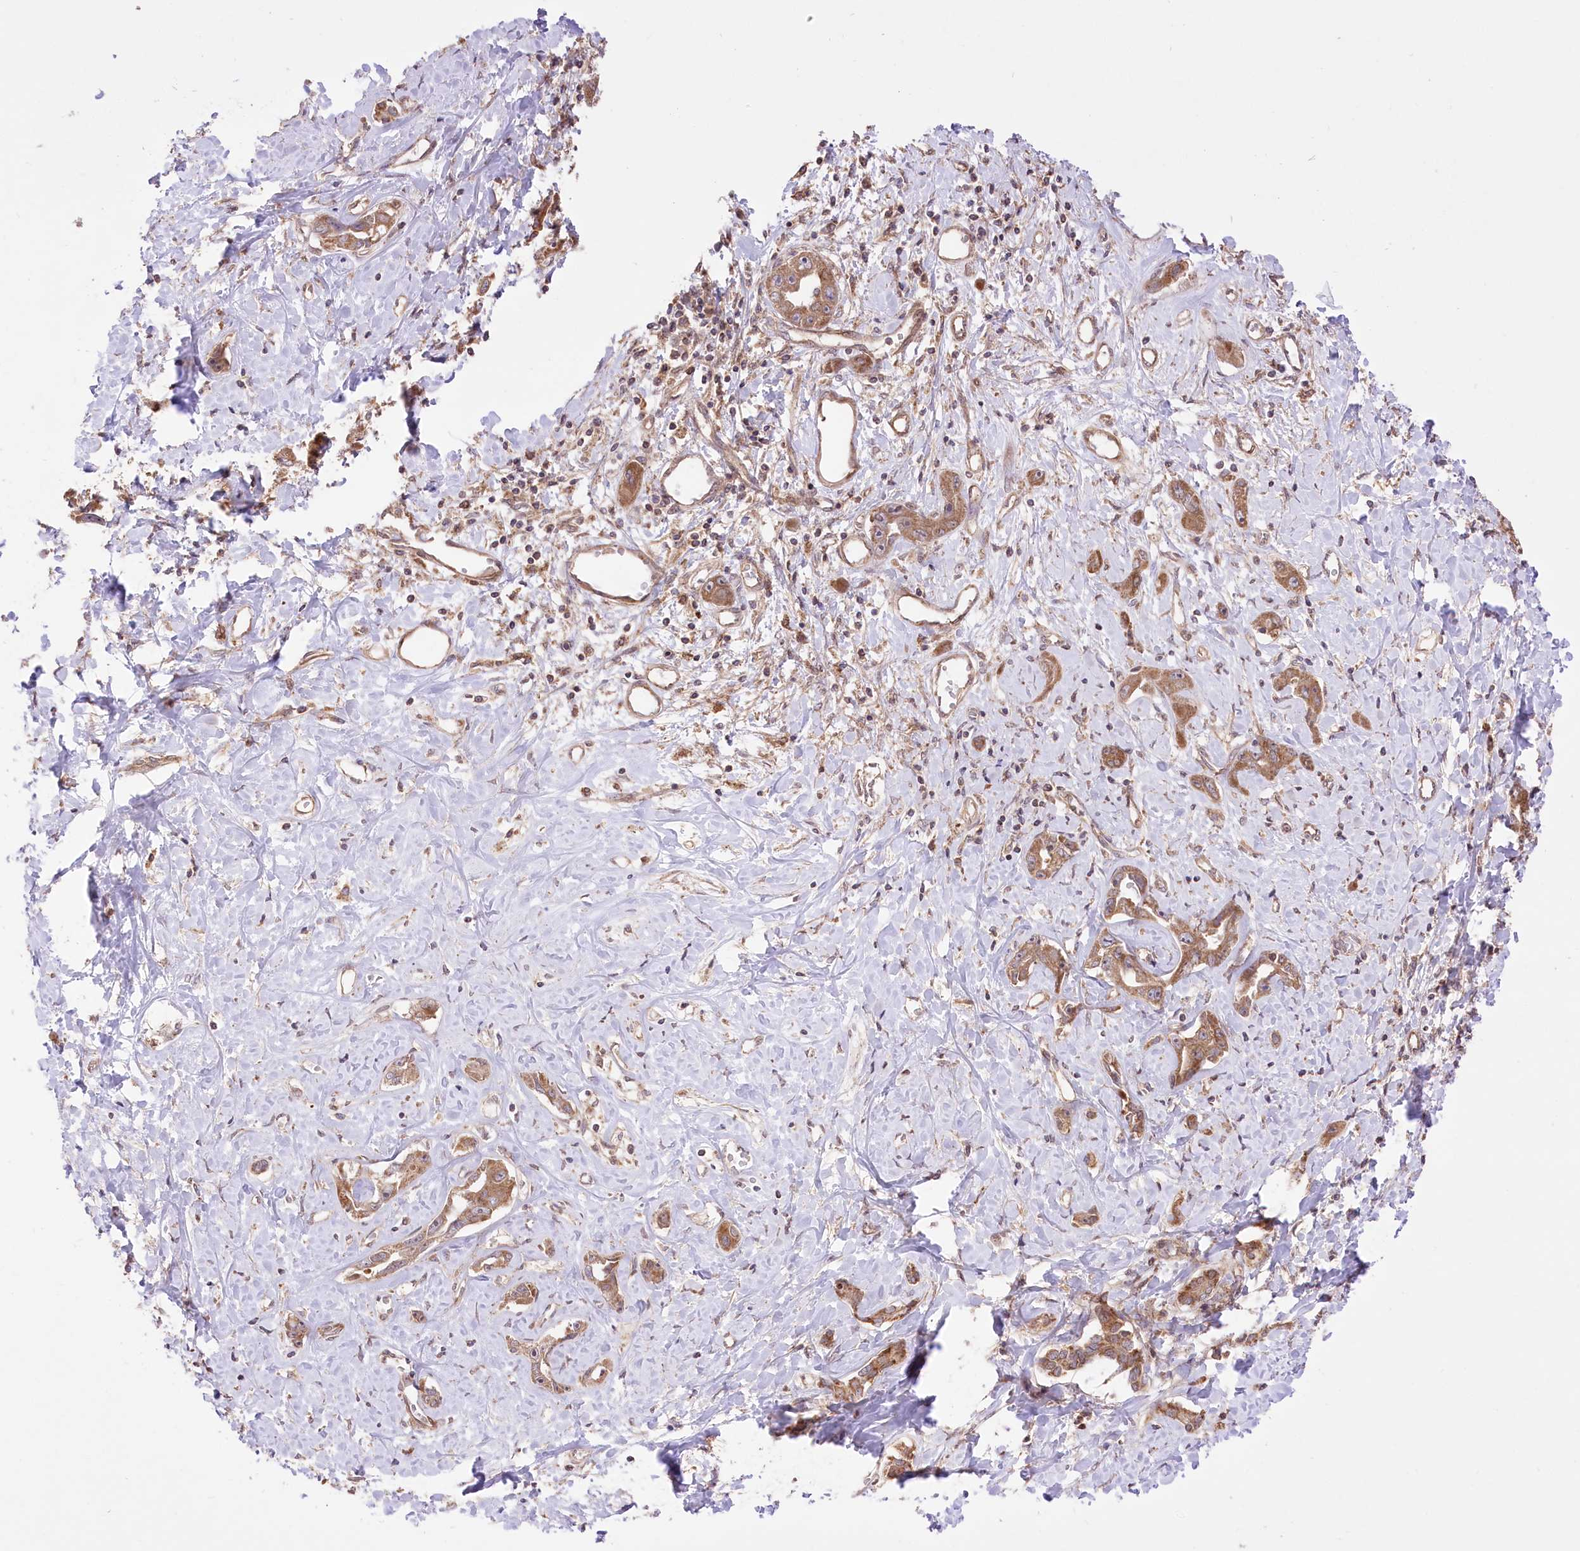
{"staining": {"intensity": "moderate", "quantity": ">75%", "location": "cytoplasmic/membranous"}, "tissue": "liver cancer", "cell_type": "Tumor cells", "image_type": "cancer", "snomed": [{"axis": "morphology", "description": "Cholangiocarcinoma"}, {"axis": "topography", "description": "Liver"}], "caption": "The immunohistochemical stain labels moderate cytoplasmic/membranous positivity in tumor cells of liver cancer (cholangiocarcinoma) tissue.", "gene": "XYLB", "patient": {"sex": "male", "age": 59}}